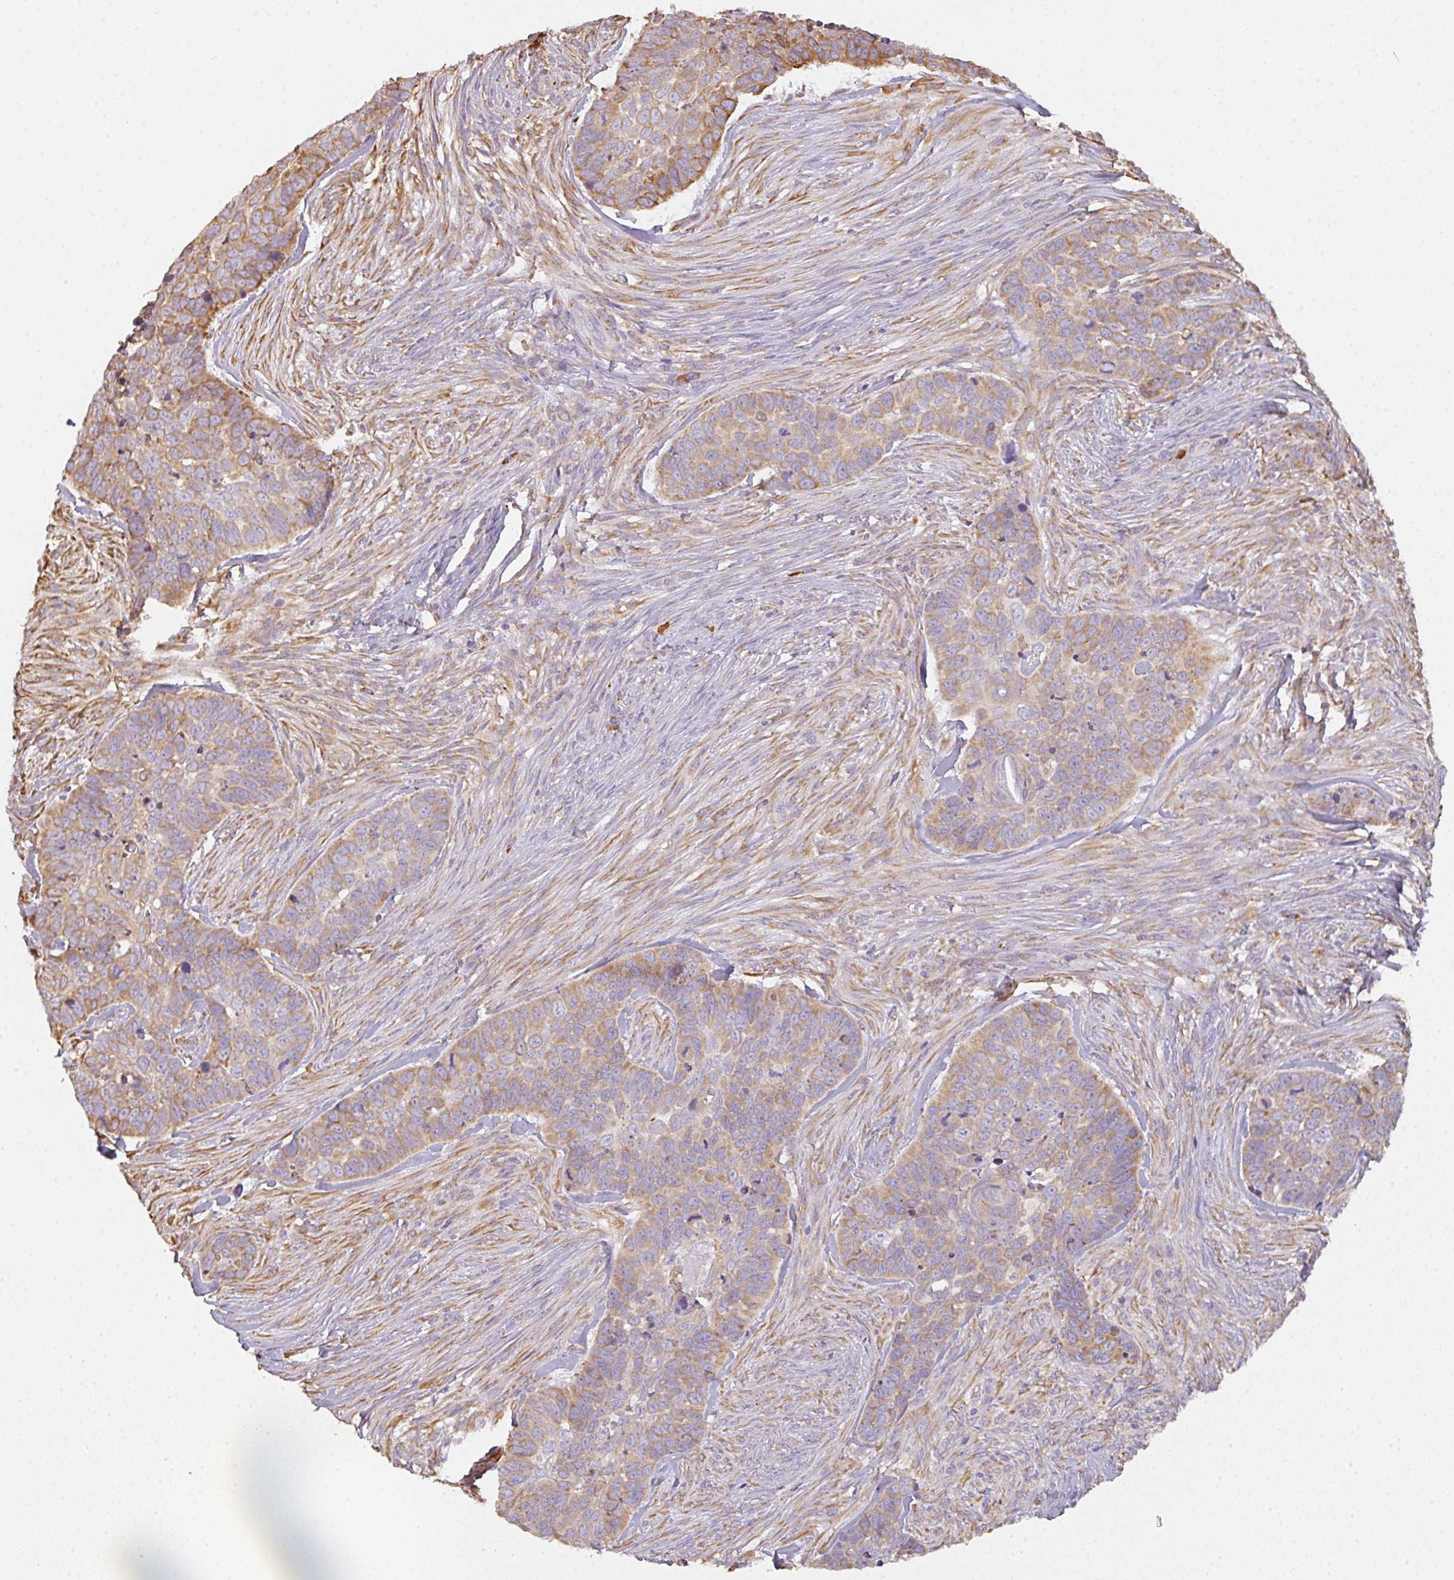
{"staining": {"intensity": "moderate", "quantity": ">75%", "location": "cytoplasmic/membranous"}, "tissue": "skin cancer", "cell_type": "Tumor cells", "image_type": "cancer", "snomed": [{"axis": "morphology", "description": "Basal cell carcinoma"}, {"axis": "topography", "description": "Skin"}], "caption": "High-magnification brightfield microscopy of skin cancer (basal cell carcinoma) stained with DAB (3,3'-diaminobenzidine) (brown) and counterstained with hematoxylin (blue). tumor cells exhibit moderate cytoplasmic/membranous positivity is seen in about>75% of cells.", "gene": "DOK4", "patient": {"sex": "female", "age": 82}}